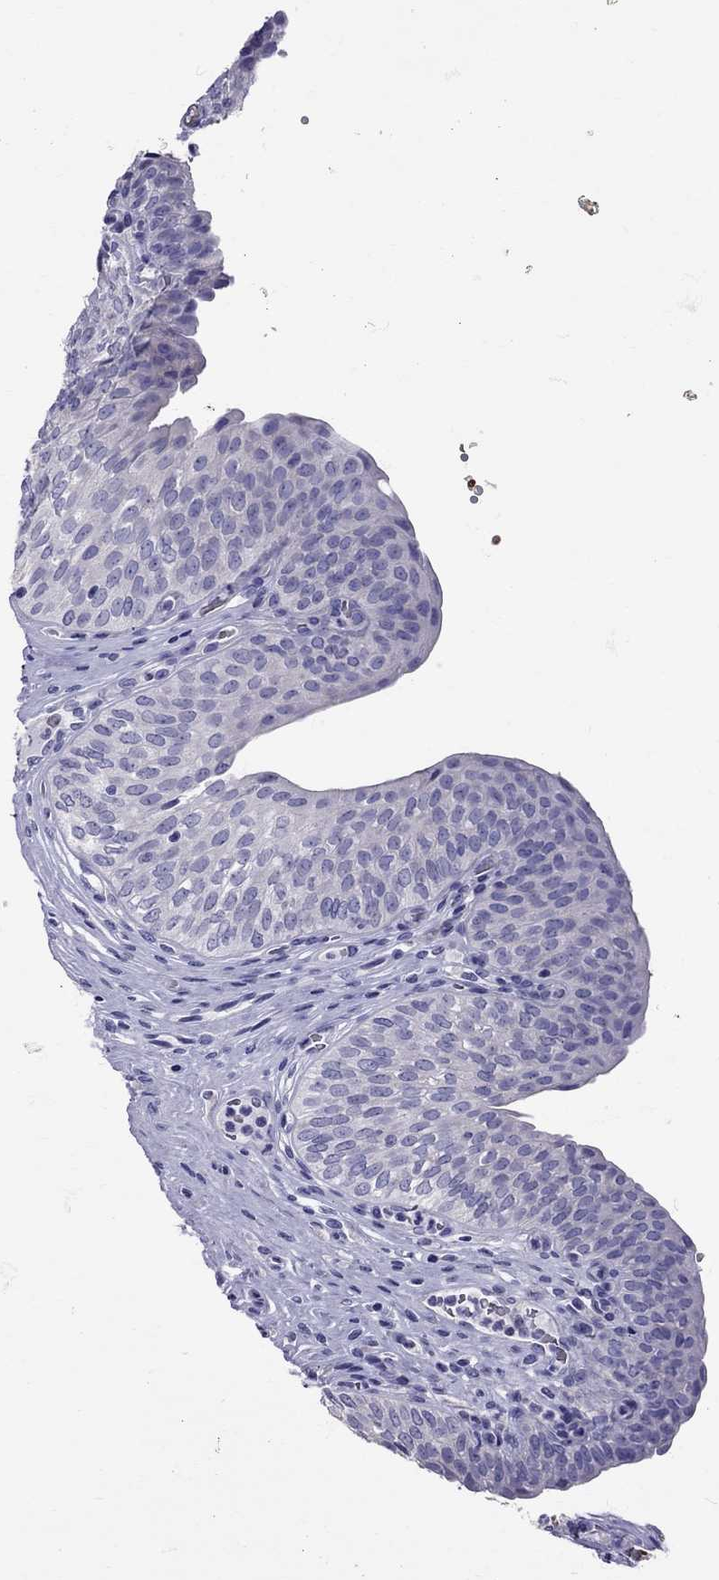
{"staining": {"intensity": "negative", "quantity": "none", "location": "none"}, "tissue": "urinary bladder", "cell_type": "Urothelial cells", "image_type": "normal", "snomed": [{"axis": "morphology", "description": "Normal tissue, NOS"}, {"axis": "topography", "description": "Urinary bladder"}], "caption": "Urothelial cells are negative for protein expression in normal human urinary bladder. The staining is performed using DAB (3,3'-diaminobenzidine) brown chromogen with nuclei counter-stained in using hematoxylin.", "gene": "TBR1", "patient": {"sex": "male", "age": 66}}